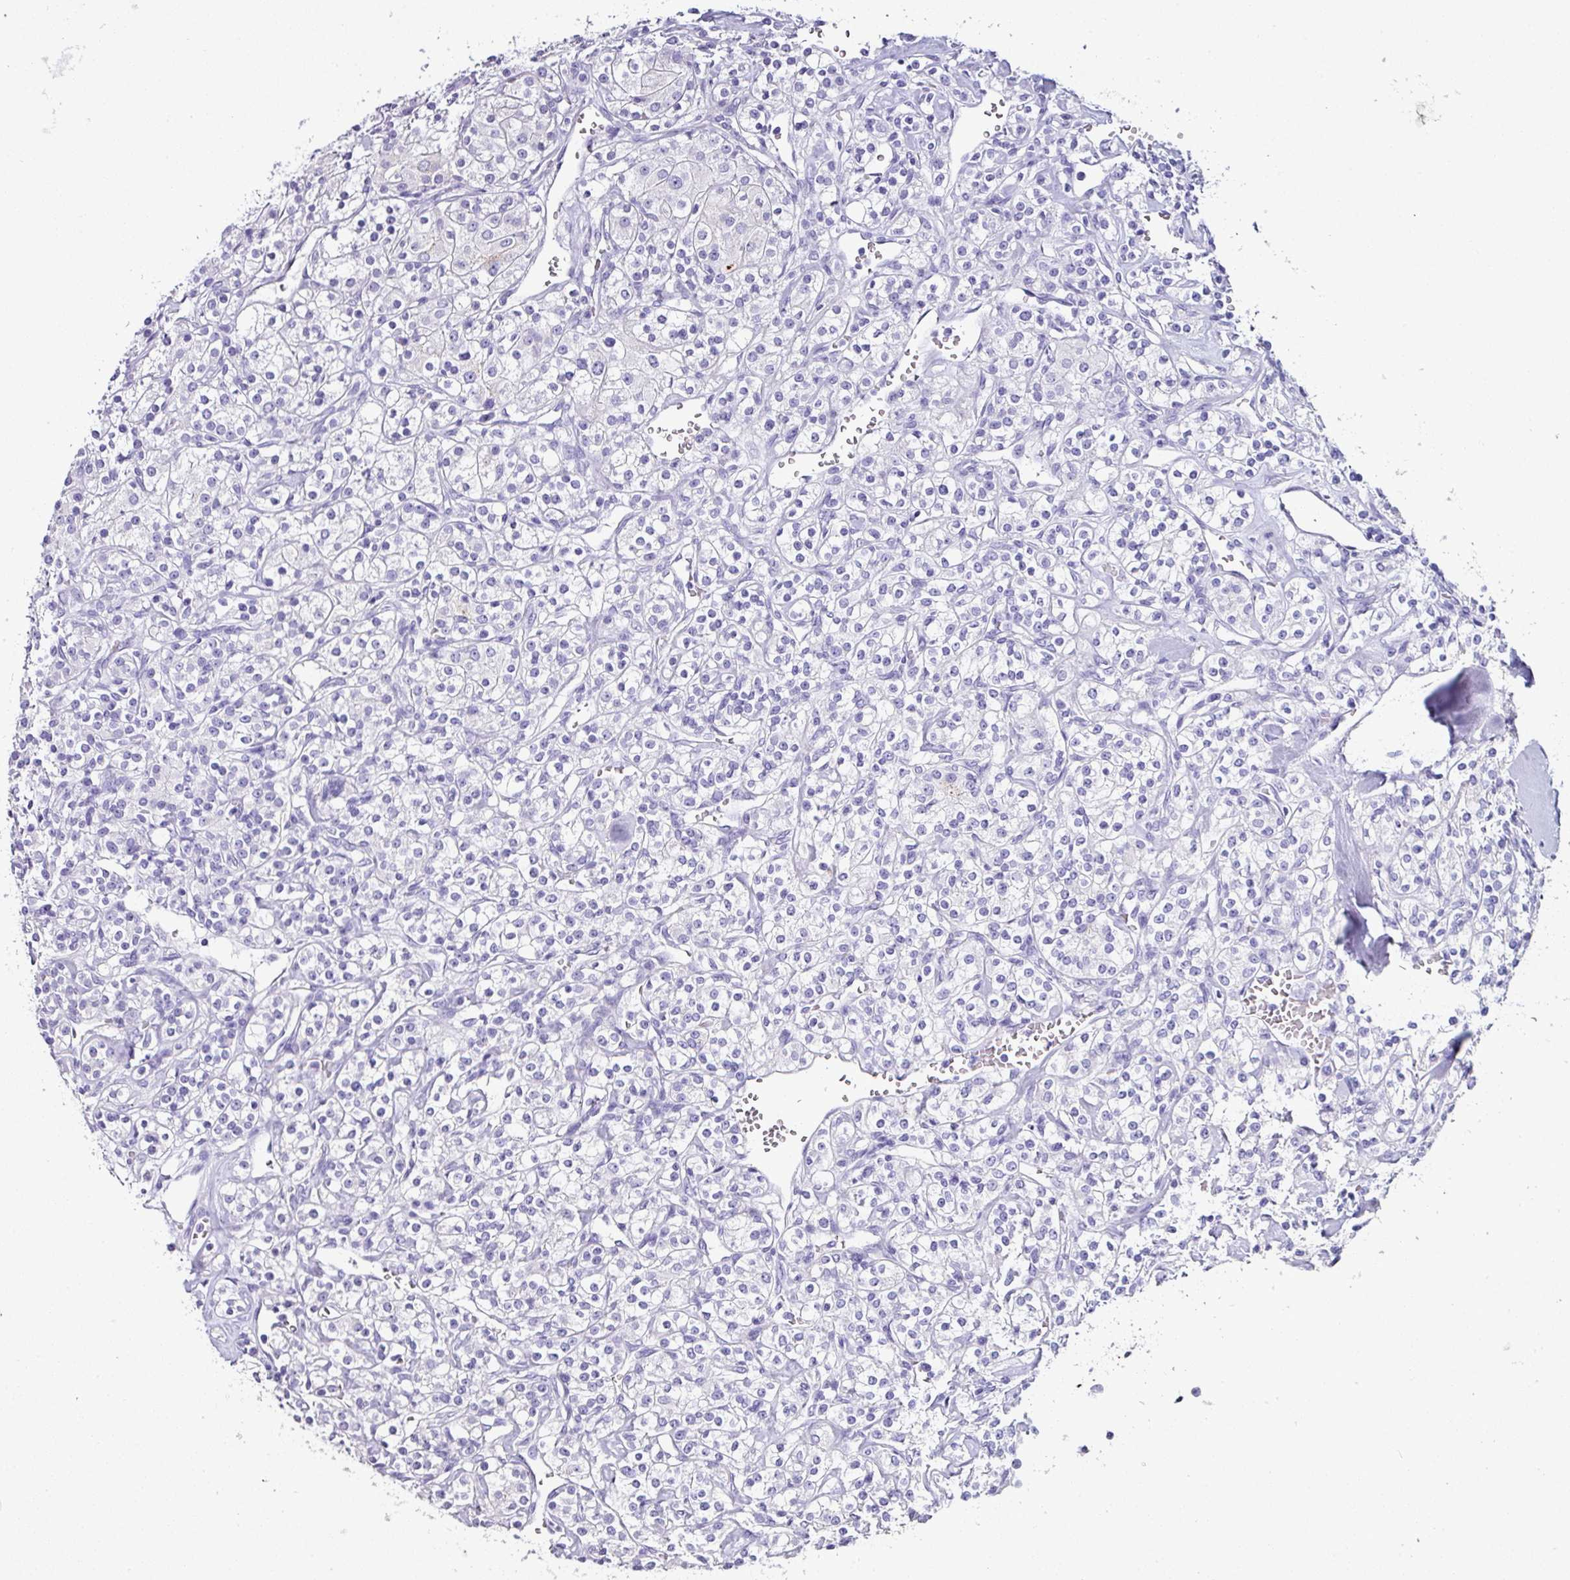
{"staining": {"intensity": "negative", "quantity": "none", "location": "none"}, "tissue": "renal cancer", "cell_type": "Tumor cells", "image_type": "cancer", "snomed": [{"axis": "morphology", "description": "Adenocarcinoma, NOS"}, {"axis": "topography", "description": "Kidney"}], "caption": "A photomicrograph of renal adenocarcinoma stained for a protein demonstrates no brown staining in tumor cells.", "gene": "NAPSA", "patient": {"sex": "male", "age": 77}}